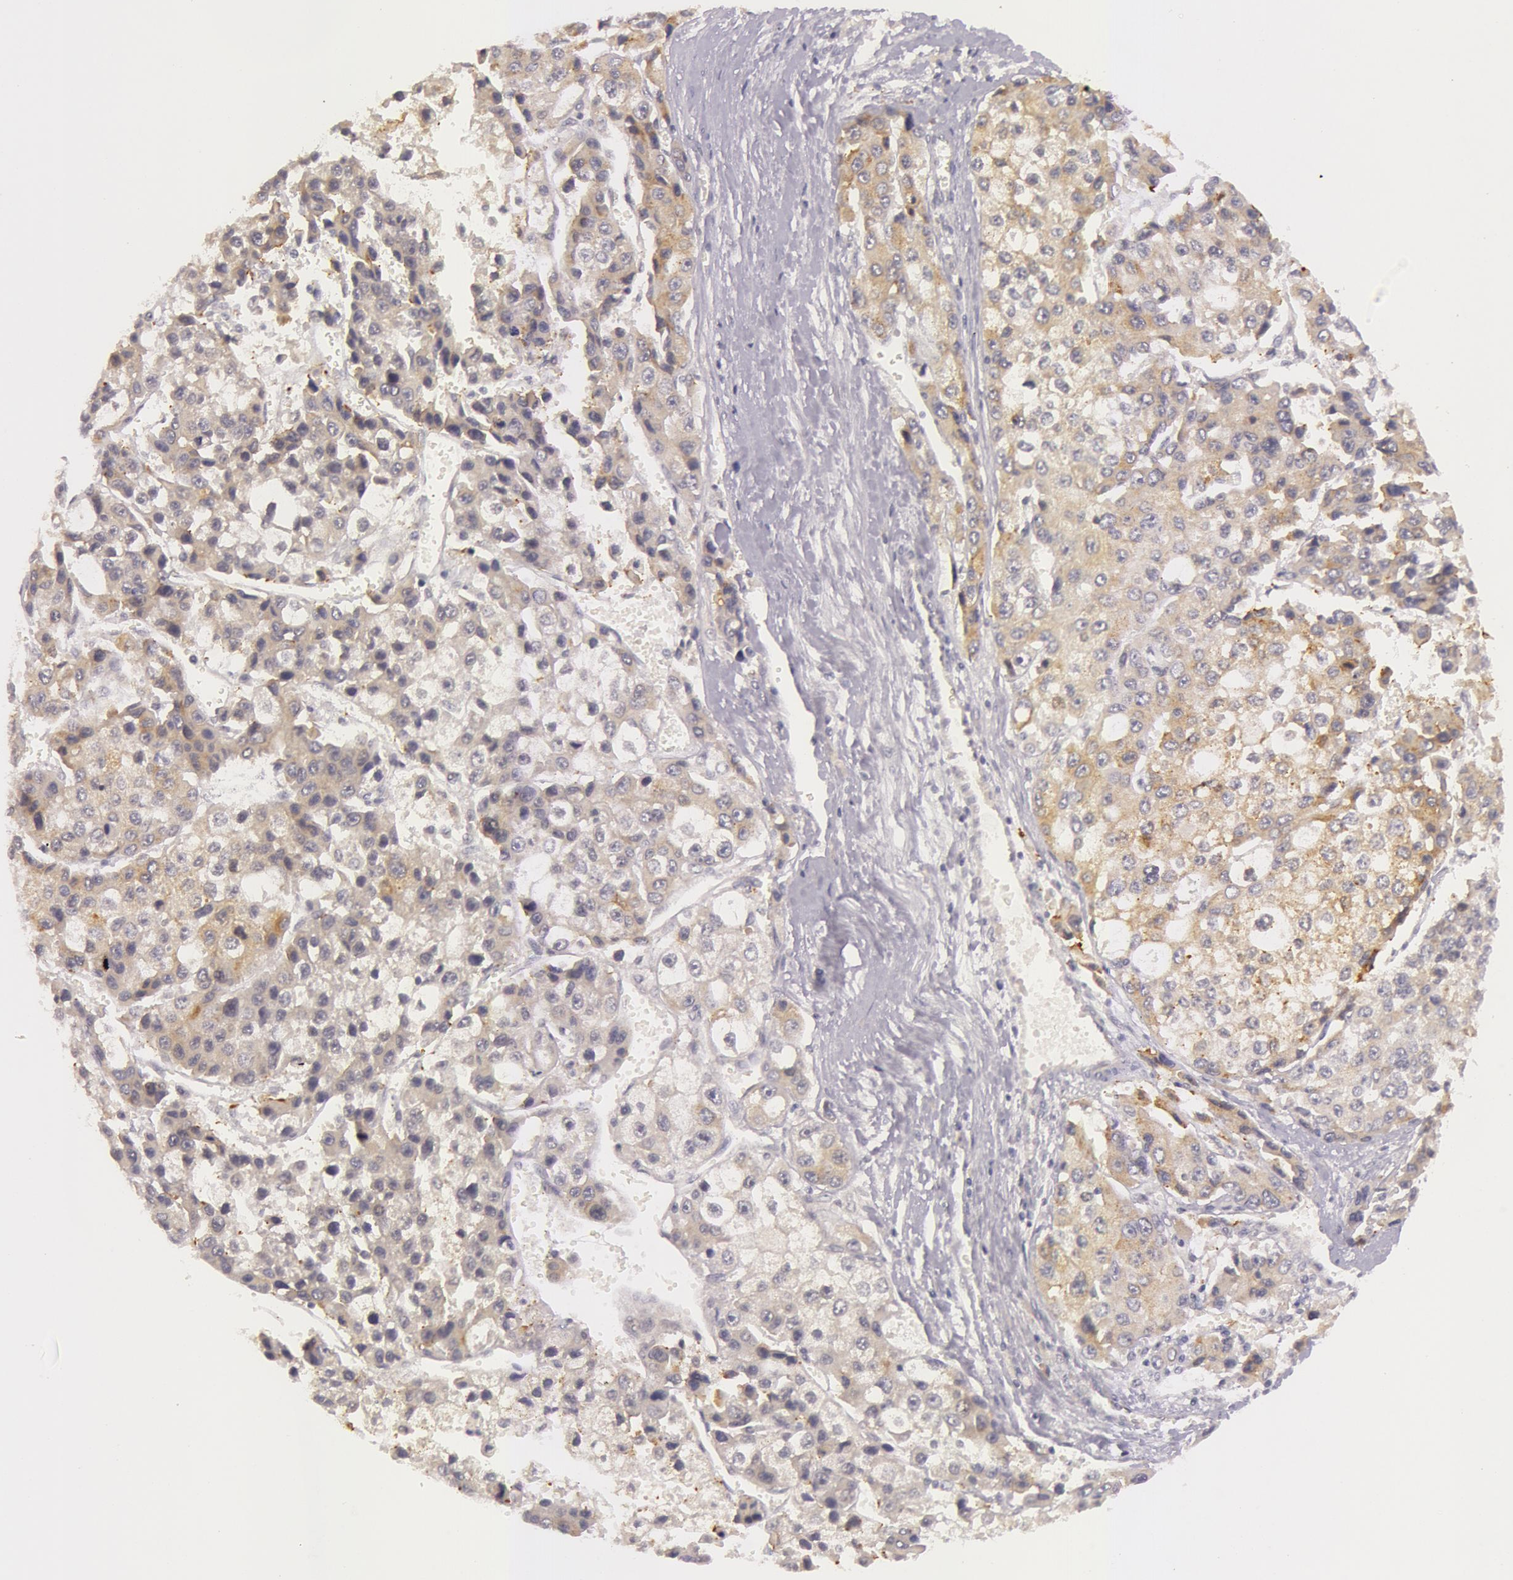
{"staining": {"intensity": "negative", "quantity": "none", "location": "none"}, "tissue": "liver cancer", "cell_type": "Tumor cells", "image_type": "cancer", "snomed": [{"axis": "morphology", "description": "Carcinoma, Hepatocellular, NOS"}, {"axis": "topography", "description": "Liver"}], "caption": "There is no significant positivity in tumor cells of liver cancer.", "gene": "RBMY1F", "patient": {"sex": "female", "age": 66}}